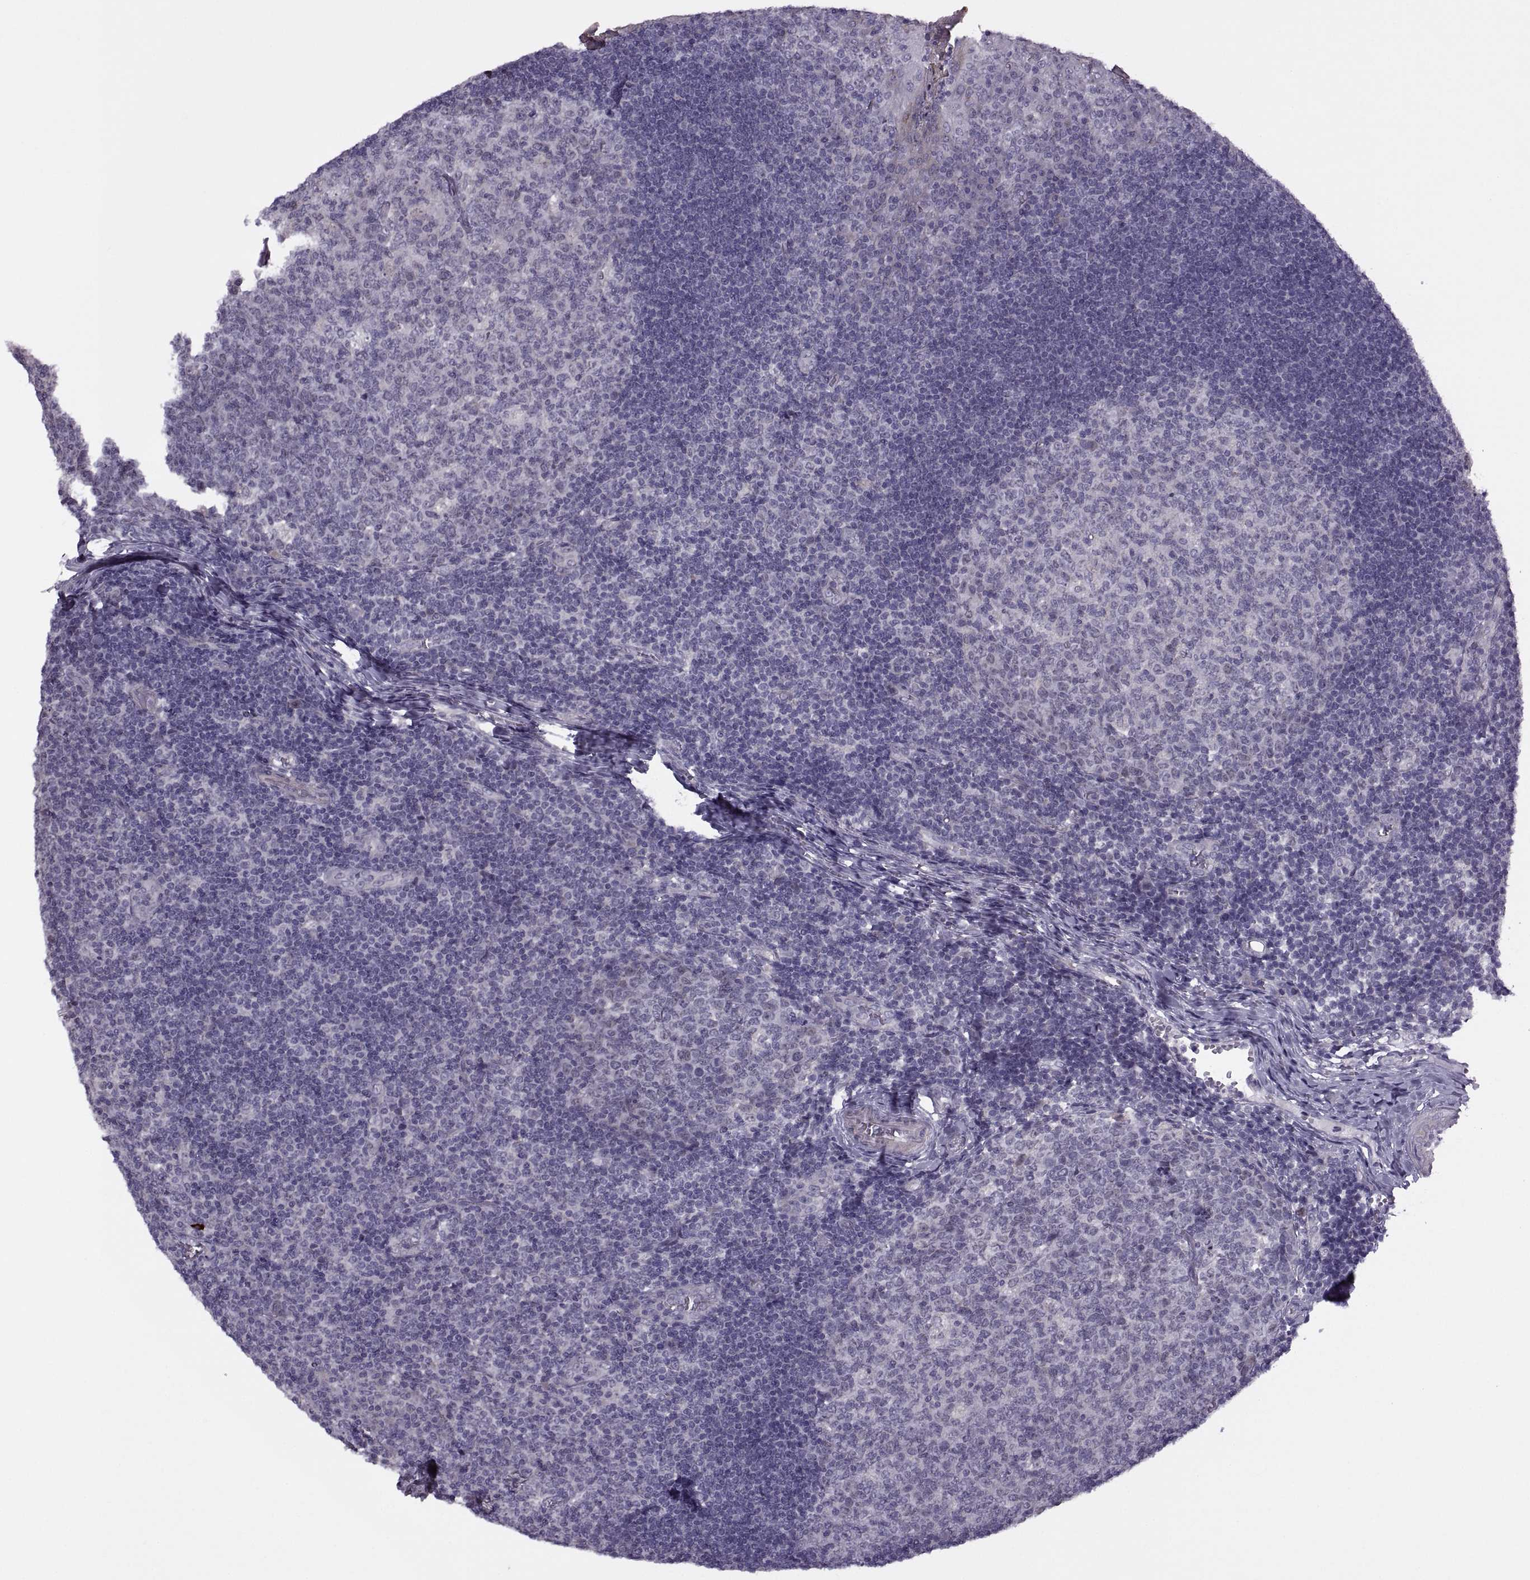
{"staining": {"intensity": "negative", "quantity": "none", "location": "none"}, "tissue": "tonsil", "cell_type": "Germinal center cells", "image_type": "normal", "snomed": [{"axis": "morphology", "description": "Normal tissue, NOS"}, {"axis": "topography", "description": "Tonsil"}], "caption": "Immunohistochemistry (IHC) photomicrograph of normal tonsil: tonsil stained with DAB (3,3'-diaminobenzidine) demonstrates no significant protein positivity in germinal center cells. (Stains: DAB immunohistochemistry with hematoxylin counter stain, Microscopy: brightfield microscopy at high magnification).", "gene": "RIPK4", "patient": {"sex": "female", "age": 13}}